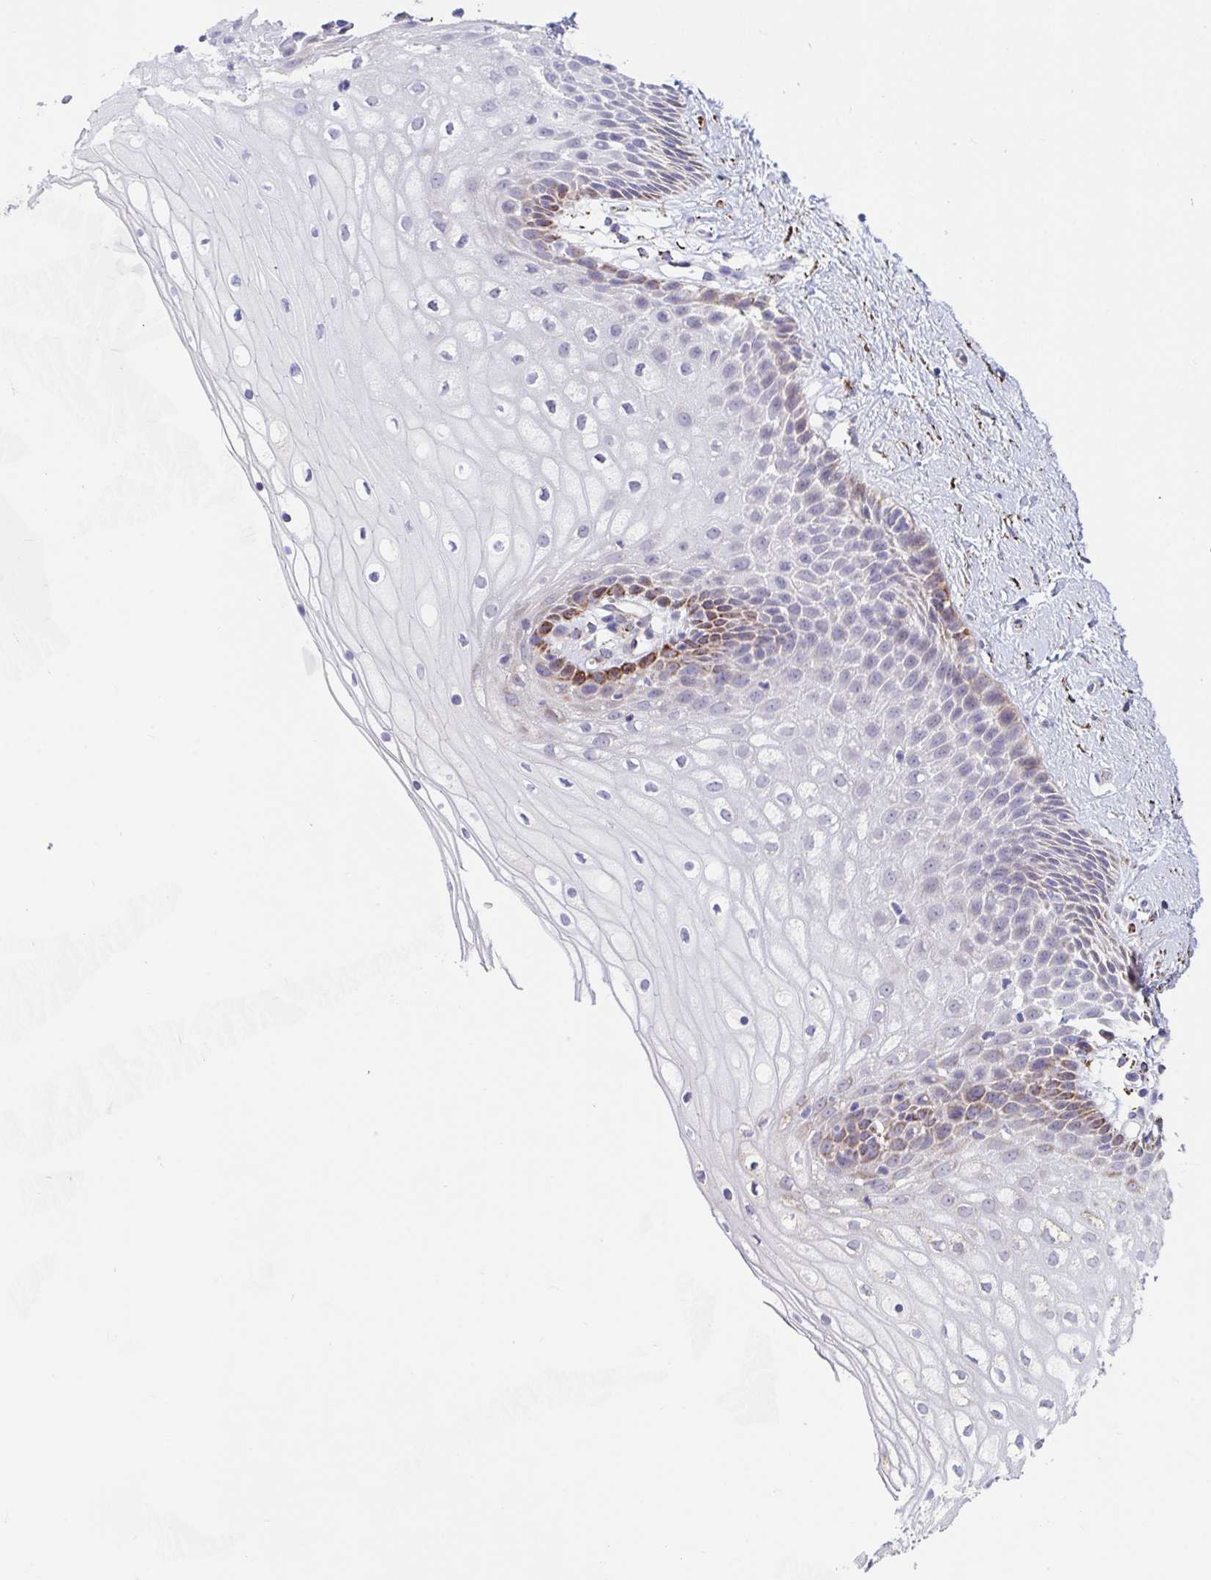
{"staining": {"intensity": "strong", "quantity": "<25%", "location": "cytoplasmic/membranous"}, "tissue": "cervix", "cell_type": "Glandular cells", "image_type": "normal", "snomed": [{"axis": "morphology", "description": "Normal tissue, NOS"}, {"axis": "topography", "description": "Cervix"}], "caption": "Immunohistochemistry photomicrograph of benign cervix: cervix stained using IHC displays medium levels of strong protein expression localized specifically in the cytoplasmic/membranous of glandular cells, appearing as a cytoplasmic/membranous brown color.", "gene": "FAM156A", "patient": {"sex": "female", "age": 36}}